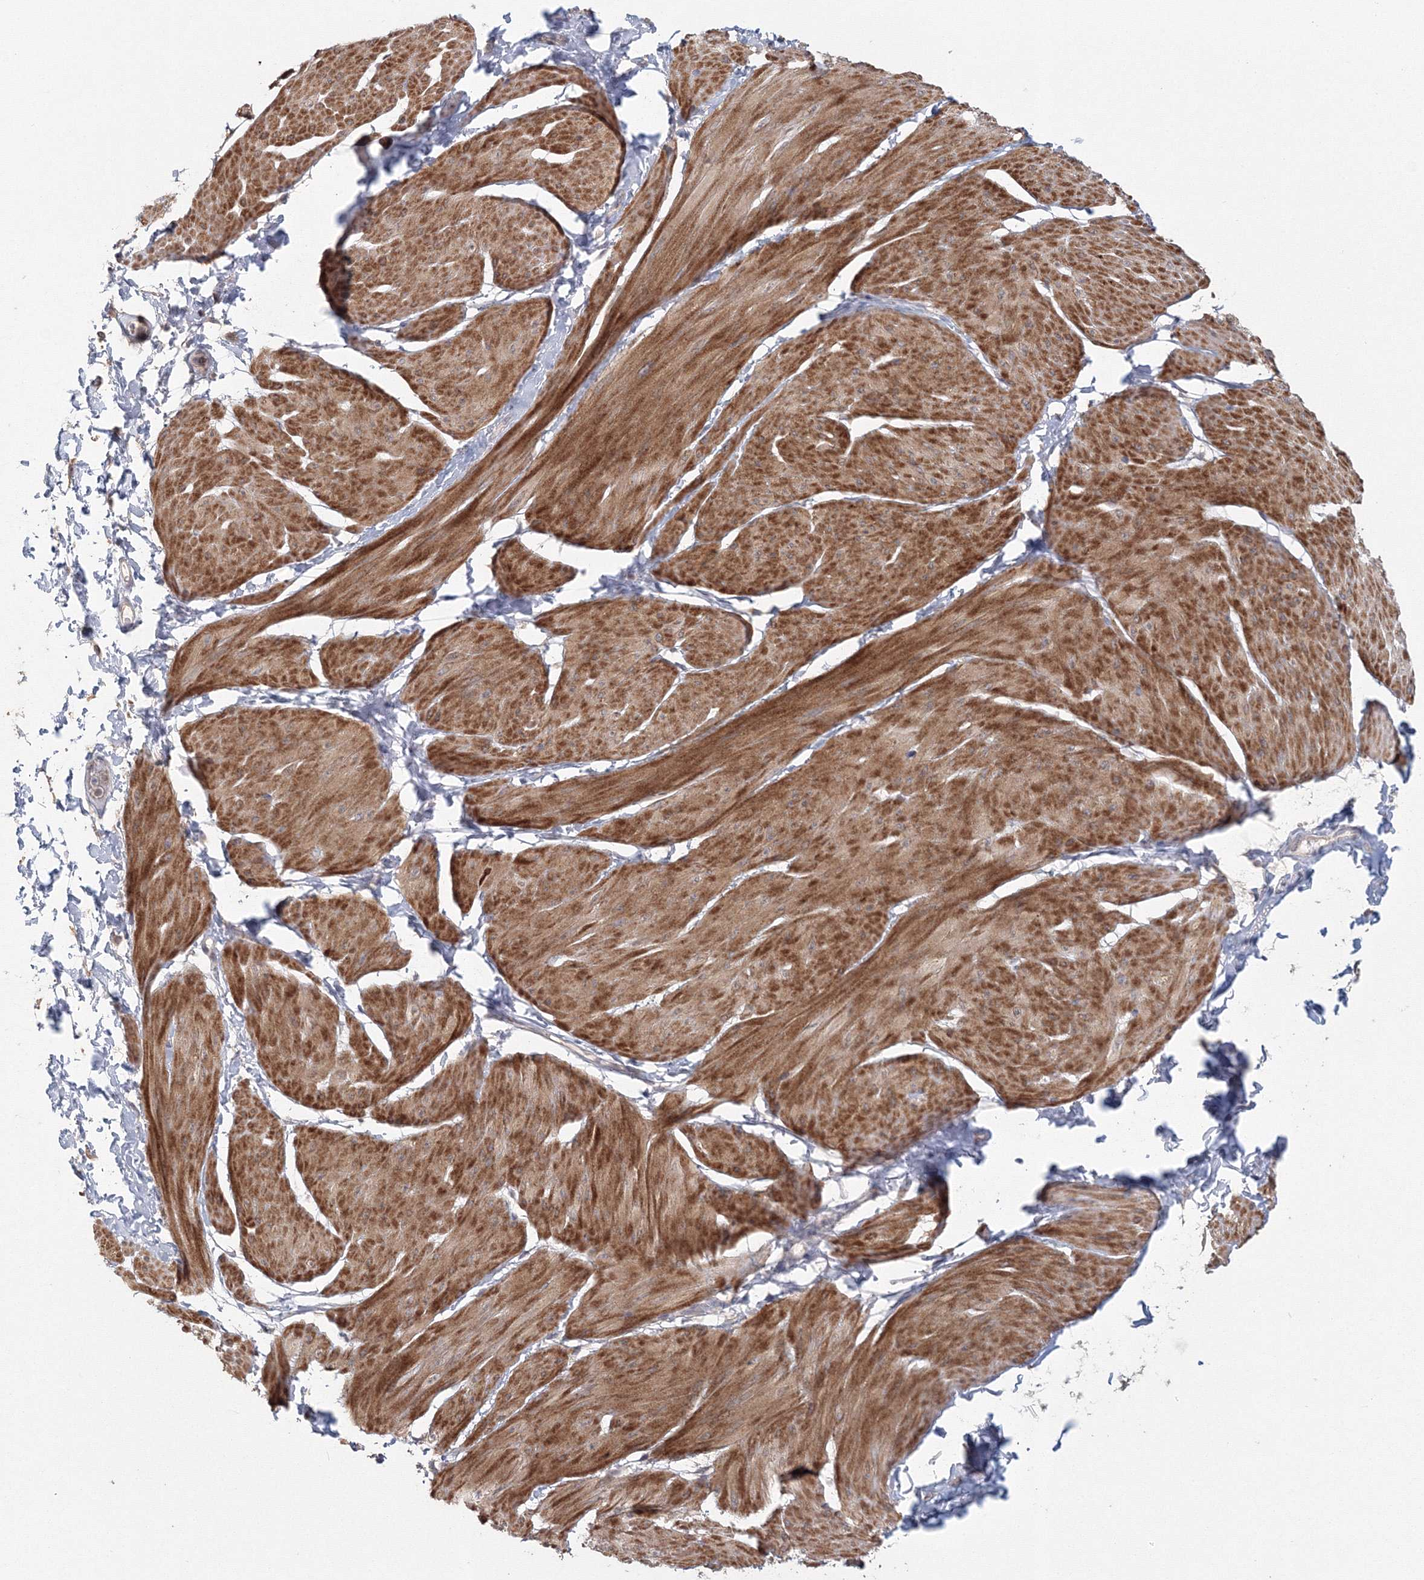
{"staining": {"intensity": "moderate", "quantity": ">75%", "location": "cytoplasmic/membranous"}, "tissue": "smooth muscle", "cell_type": "Smooth muscle cells", "image_type": "normal", "snomed": [{"axis": "morphology", "description": "Urothelial carcinoma, High grade"}, {"axis": "topography", "description": "Urinary bladder"}], "caption": "DAB immunohistochemical staining of unremarkable human smooth muscle exhibits moderate cytoplasmic/membranous protein expression in about >75% of smooth muscle cells. The staining was performed using DAB to visualize the protein expression in brown, while the nuclei were stained in blue with hematoxylin (Magnification: 20x).", "gene": "TACC2", "patient": {"sex": "male", "age": 46}}